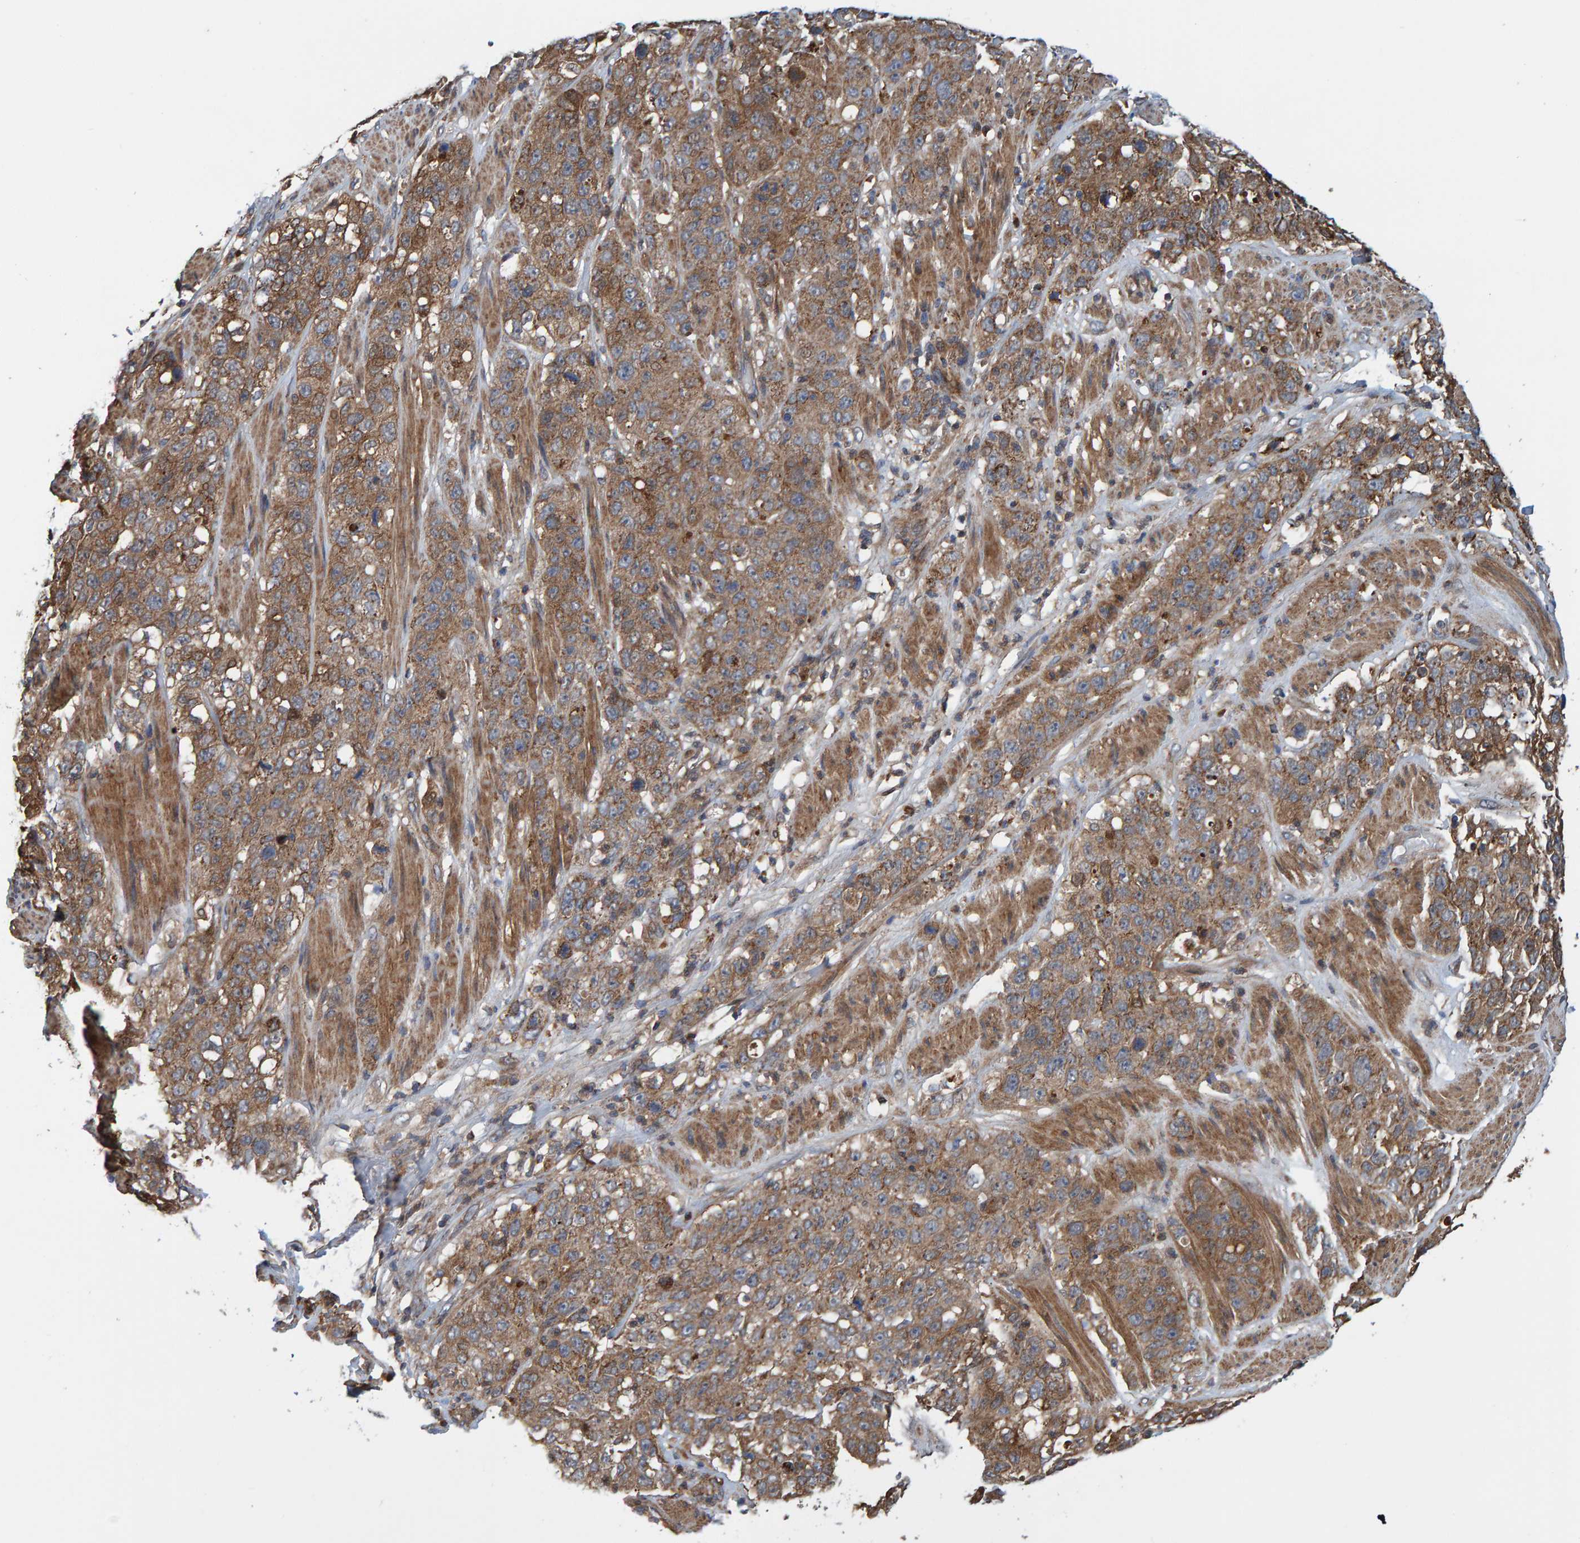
{"staining": {"intensity": "moderate", "quantity": ">75%", "location": "cytoplasmic/membranous"}, "tissue": "stomach cancer", "cell_type": "Tumor cells", "image_type": "cancer", "snomed": [{"axis": "morphology", "description": "Adenocarcinoma, NOS"}, {"axis": "topography", "description": "Stomach"}], "caption": "Moderate cytoplasmic/membranous staining is present in about >75% of tumor cells in stomach adenocarcinoma.", "gene": "KIAA0753", "patient": {"sex": "male", "age": 48}}